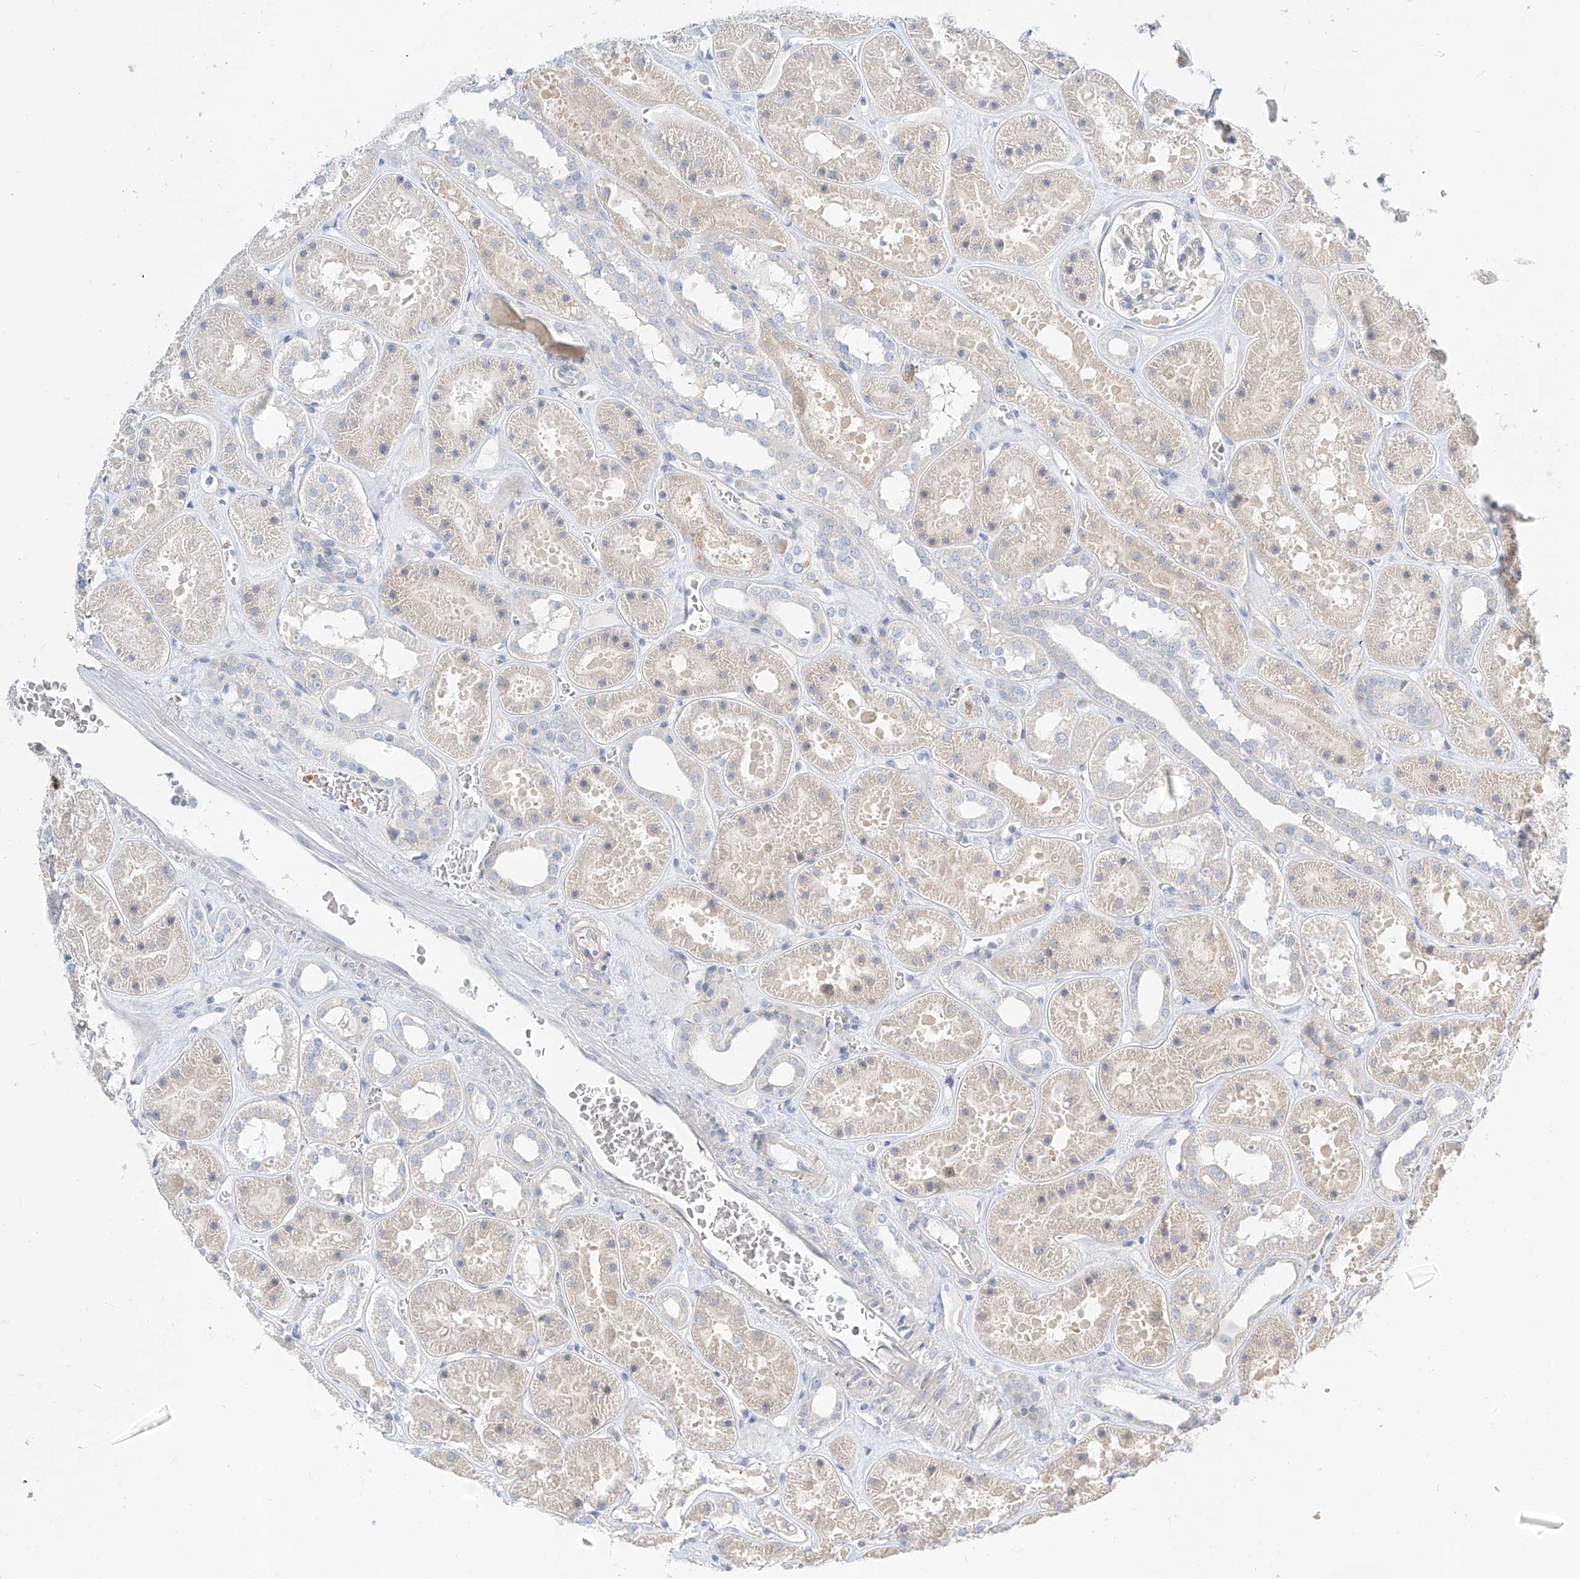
{"staining": {"intensity": "negative", "quantity": "none", "location": "none"}, "tissue": "kidney", "cell_type": "Cells in glomeruli", "image_type": "normal", "snomed": [{"axis": "morphology", "description": "Normal tissue, NOS"}, {"axis": "topography", "description": "Kidney"}], "caption": "Immunohistochemical staining of unremarkable human kidney shows no significant positivity in cells in glomeruli.", "gene": "SYTL3", "patient": {"sex": "female", "age": 41}}